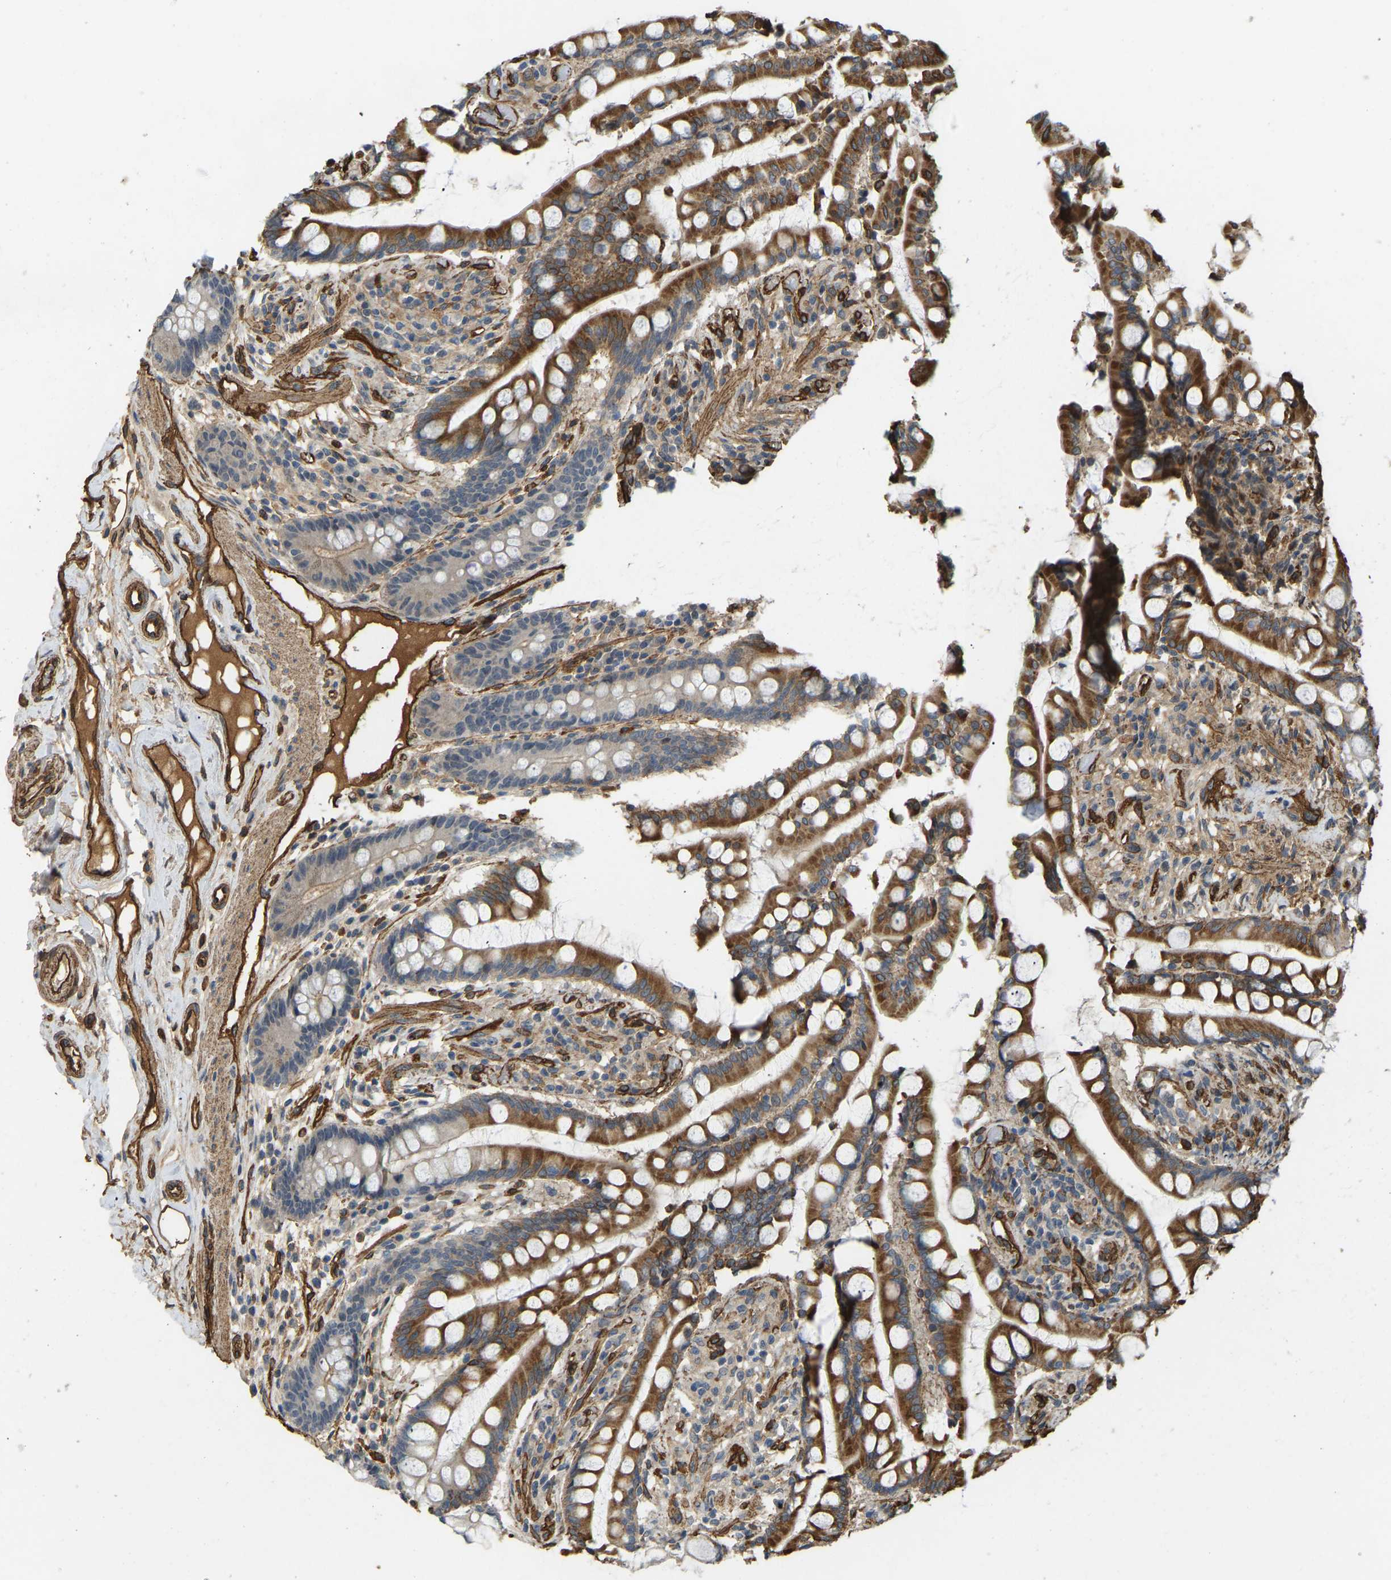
{"staining": {"intensity": "strong", "quantity": ">75%", "location": "cytoplasmic/membranous"}, "tissue": "colon", "cell_type": "Endothelial cells", "image_type": "normal", "snomed": [{"axis": "morphology", "description": "Normal tissue, NOS"}, {"axis": "topography", "description": "Colon"}], "caption": "IHC of normal colon shows high levels of strong cytoplasmic/membranous positivity in approximately >75% of endothelial cells. The protein of interest is shown in brown color, while the nuclei are stained blue.", "gene": "NMB", "patient": {"sex": "male", "age": 73}}